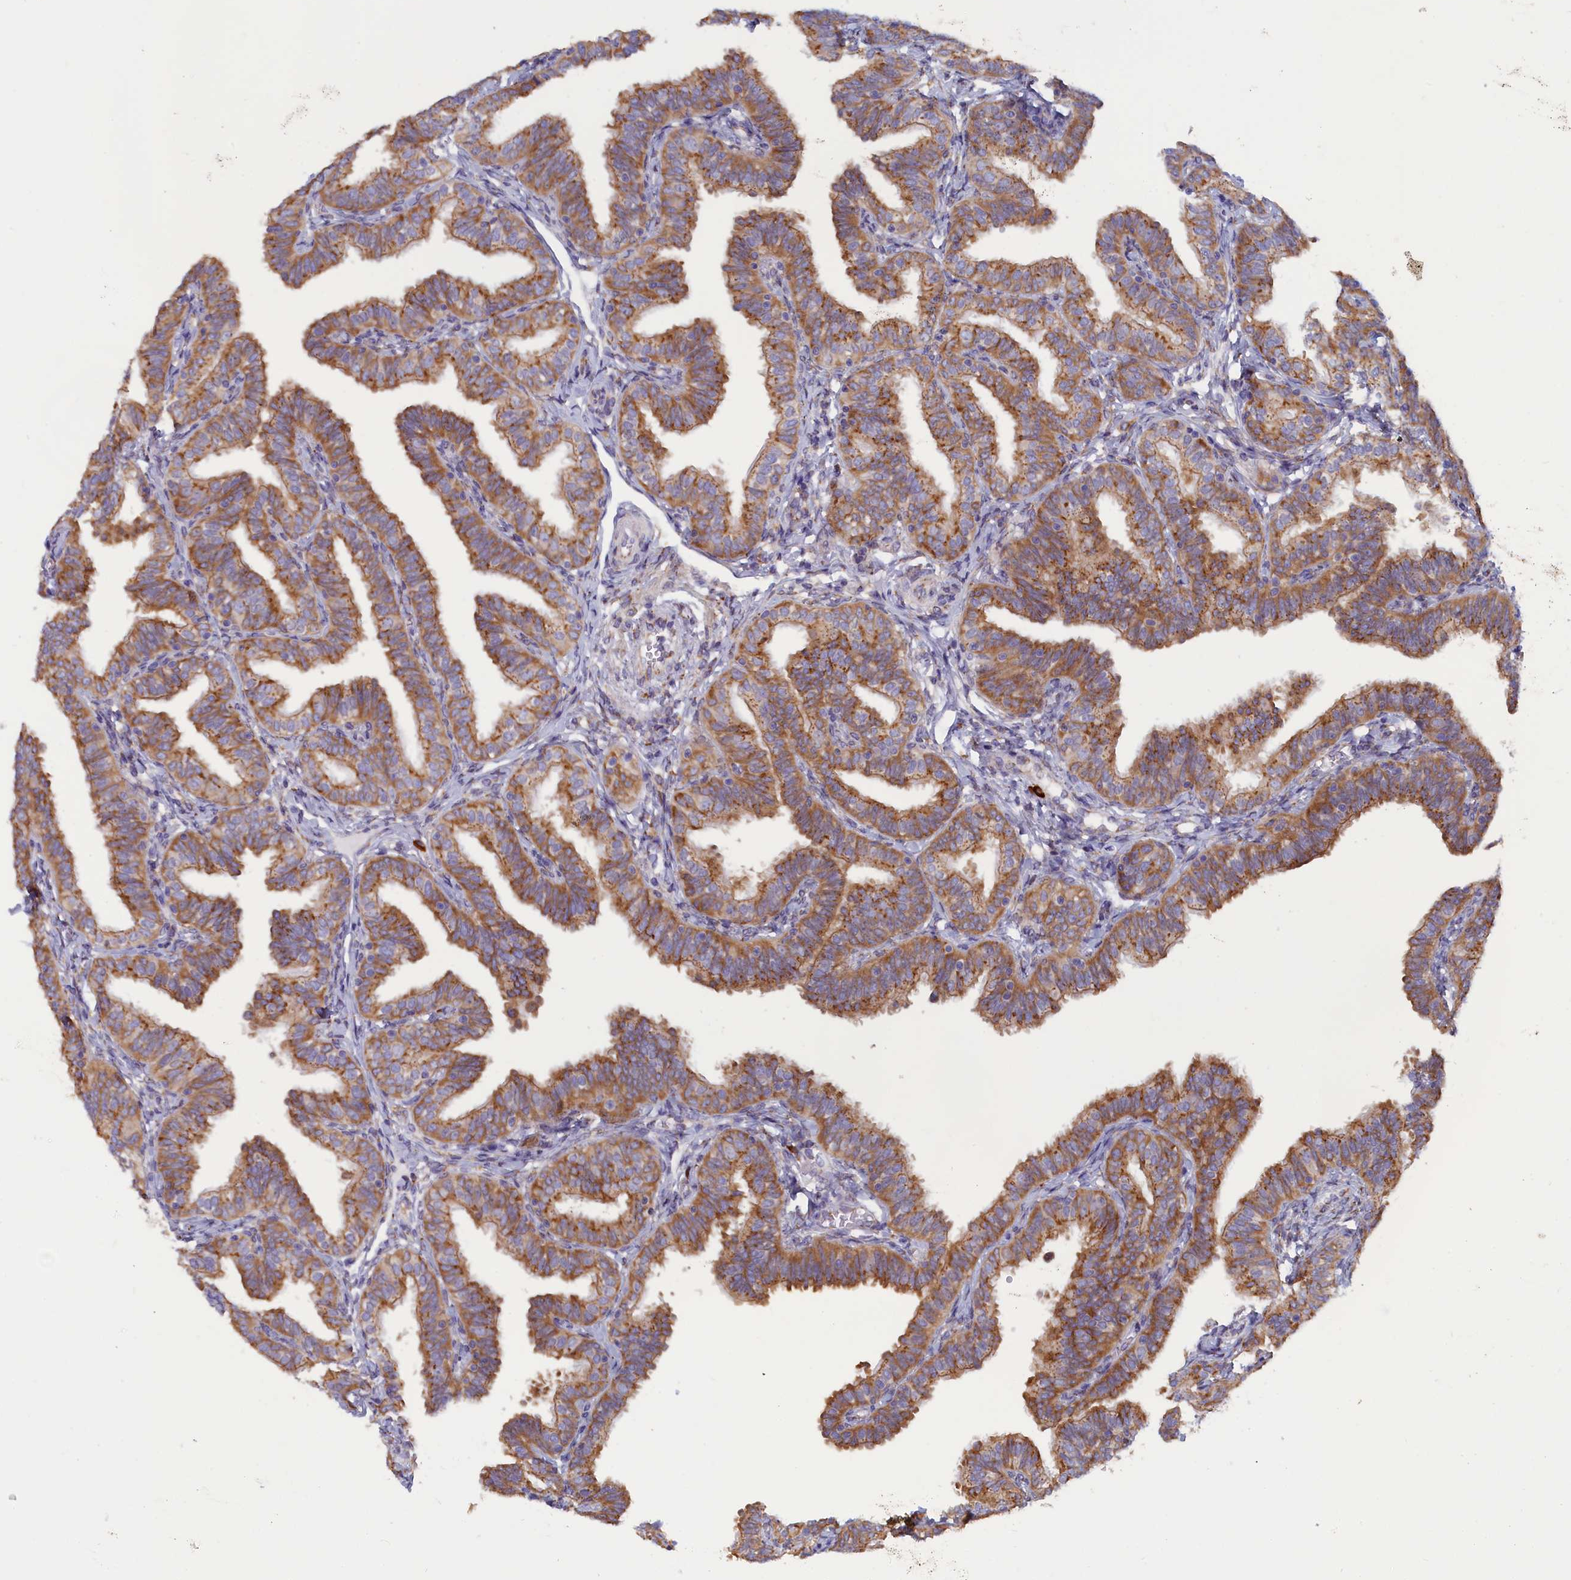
{"staining": {"intensity": "moderate", "quantity": ">75%", "location": "cytoplasmic/membranous"}, "tissue": "fallopian tube", "cell_type": "Glandular cells", "image_type": "normal", "snomed": [{"axis": "morphology", "description": "Normal tissue, NOS"}, {"axis": "topography", "description": "Fallopian tube"}], "caption": "Benign fallopian tube reveals moderate cytoplasmic/membranous positivity in about >75% of glandular cells, visualized by immunohistochemistry.", "gene": "CCDC68", "patient": {"sex": "female", "age": 35}}